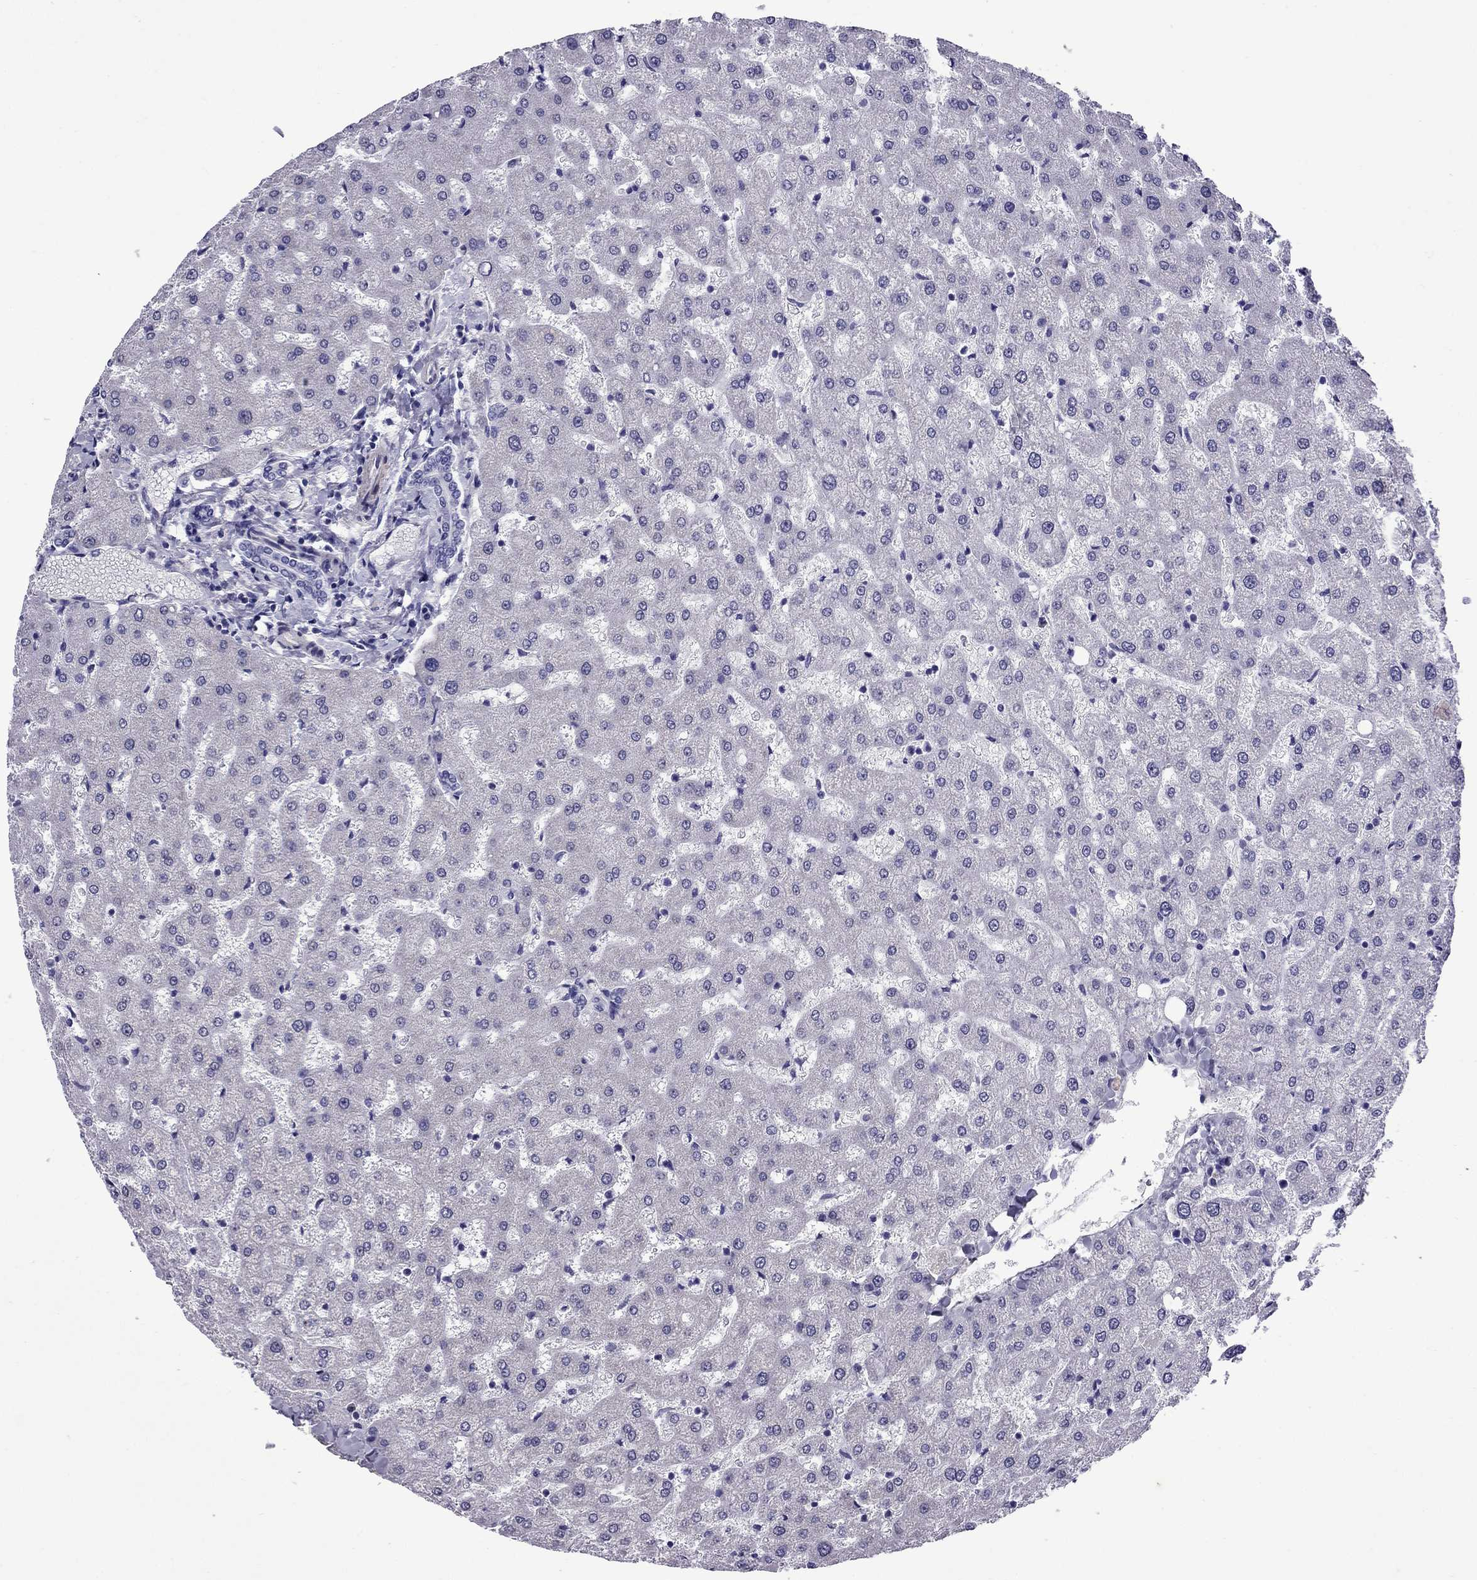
{"staining": {"intensity": "negative", "quantity": "none", "location": "none"}, "tissue": "liver", "cell_type": "Cholangiocytes", "image_type": "normal", "snomed": [{"axis": "morphology", "description": "Normal tissue, NOS"}, {"axis": "topography", "description": "Liver"}], "caption": "Immunohistochemical staining of unremarkable liver demonstrates no significant positivity in cholangiocytes.", "gene": "CHRNA5", "patient": {"sex": "female", "age": 50}}